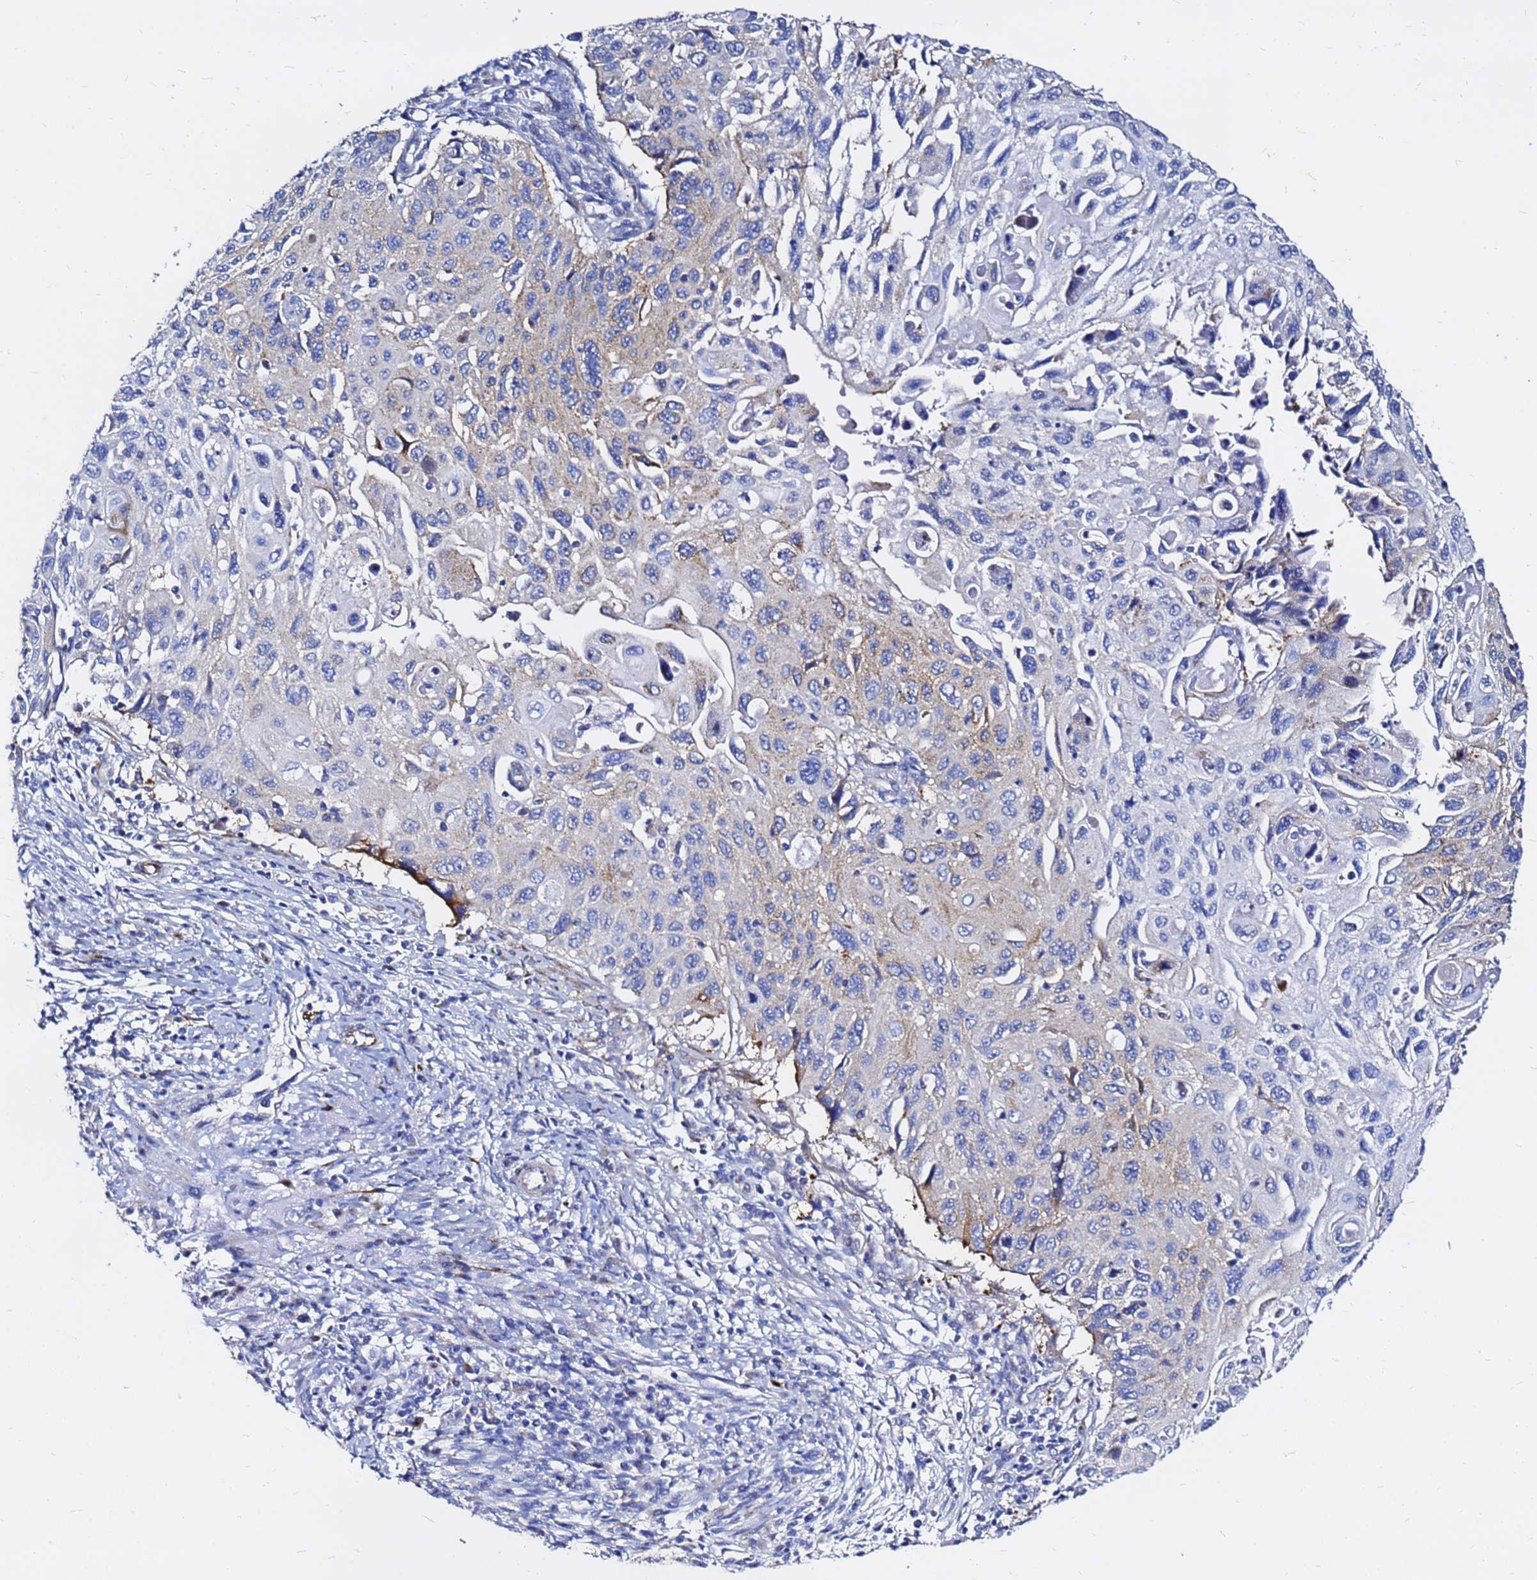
{"staining": {"intensity": "weak", "quantity": "<25%", "location": "cytoplasmic/membranous"}, "tissue": "cervical cancer", "cell_type": "Tumor cells", "image_type": "cancer", "snomed": [{"axis": "morphology", "description": "Squamous cell carcinoma, NOS"}, {"axis": "topography", "description": "Cervix"}], "caption": "High power microscopy micrograph of an immunohistochemistry (IHC) image of cervical cancer, revealing no significant positivity in tumor cells.", "gene": "TUBA8", "patient": {"sex": "female", "age": 70}}